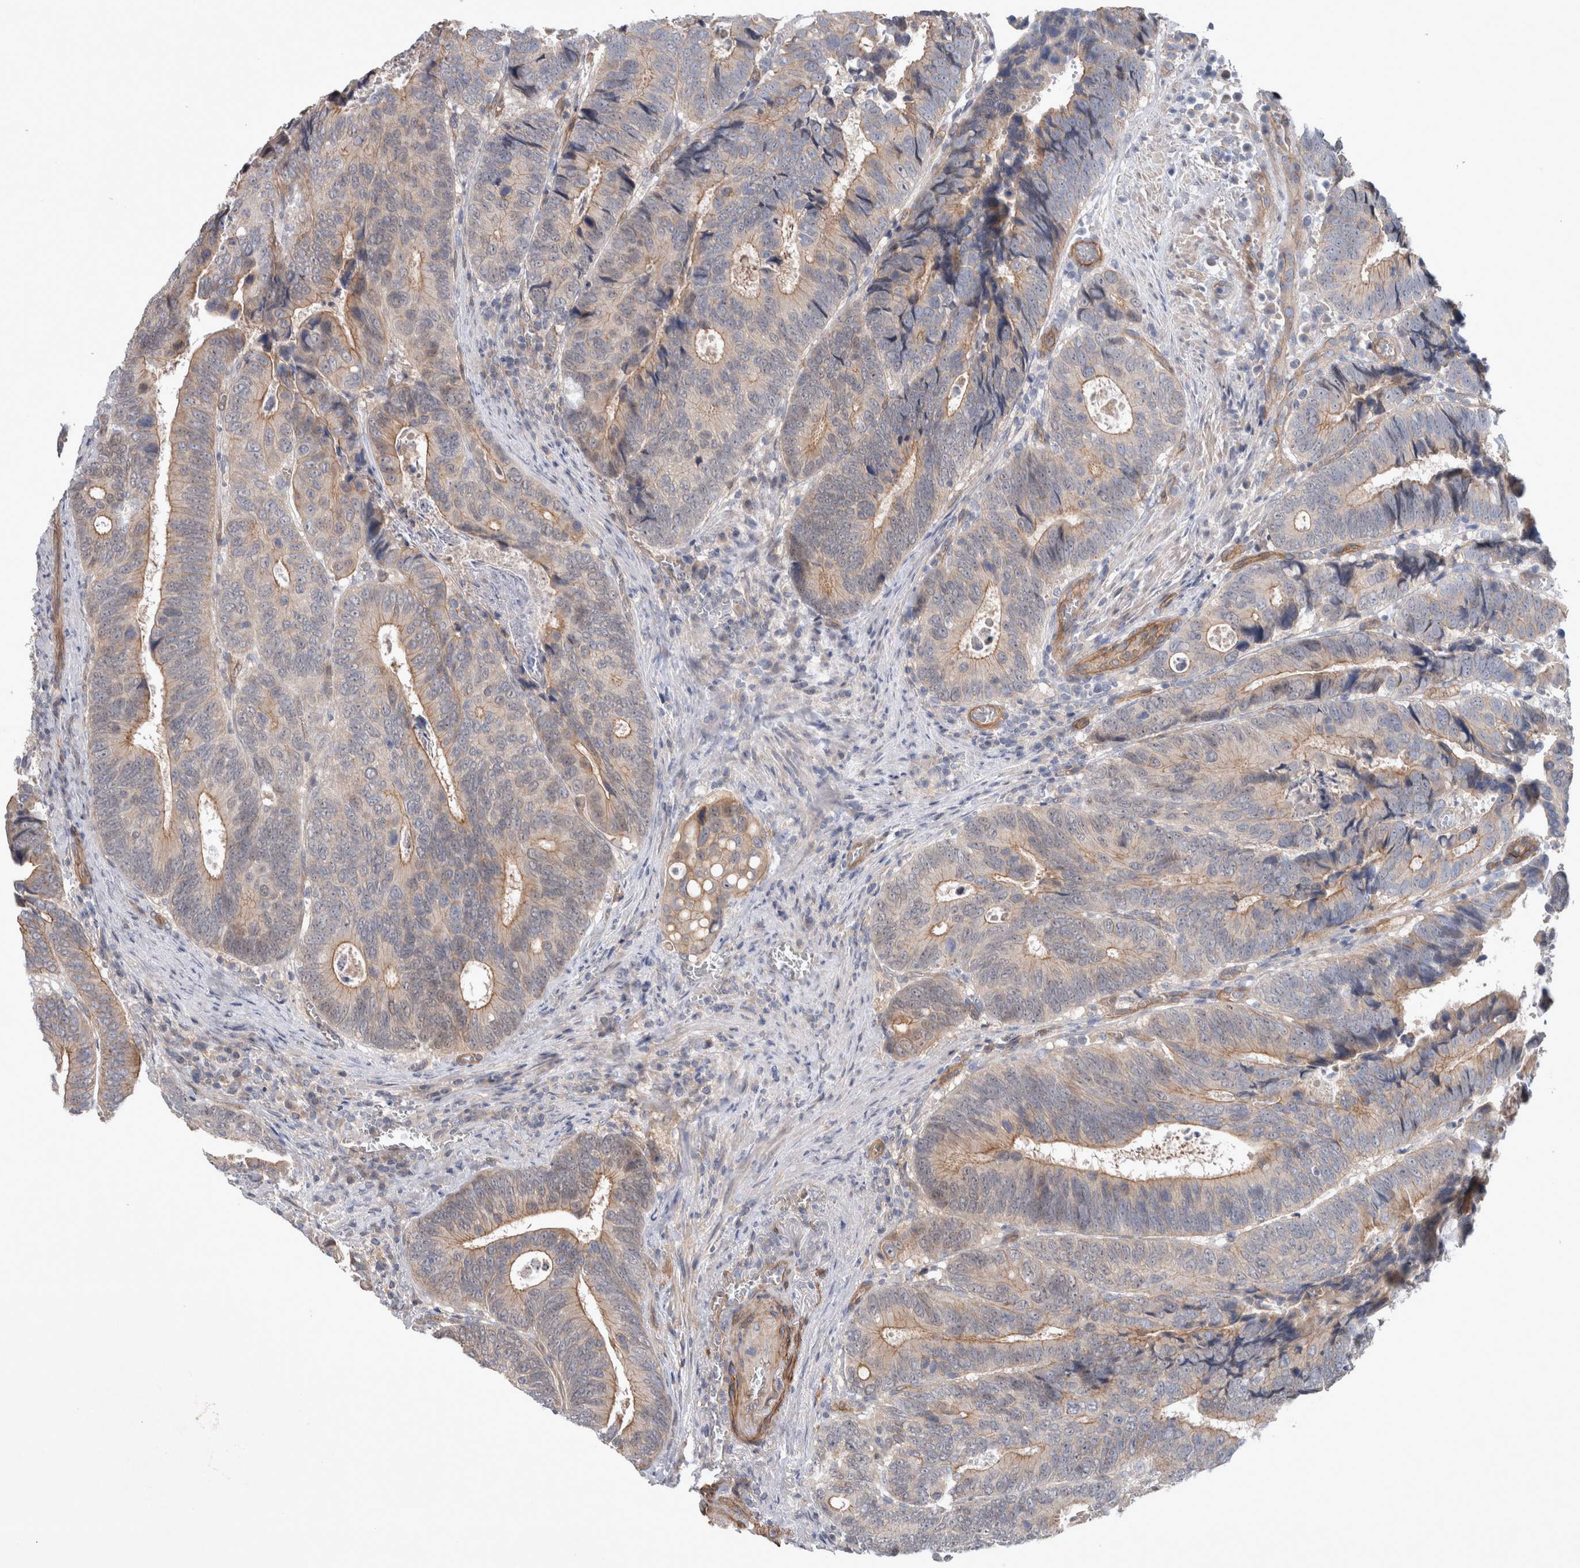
{"staining": {"intensity": "weak", "quantity": "<25%", "location": "cytoplasmic/membranous"}, "tissue": "colorectal cancer", "cell_type": "Tumor cells", "image_type": "cancer", "snomed": [{"axis": "morphology", "description": "Inflammation, NOS"}, {"axis": "morphology", "description": "Adenocarcinoma, NOS"}, {"axis": "topography", "description": "Colon"}], "caption": "A photomicrograph of colorectal adenocarcinoma stained for a protein demonstrates no brown staining in tumor cells.", "gene": "BCAM", "patient": {"sex": "male", "age": 72}}